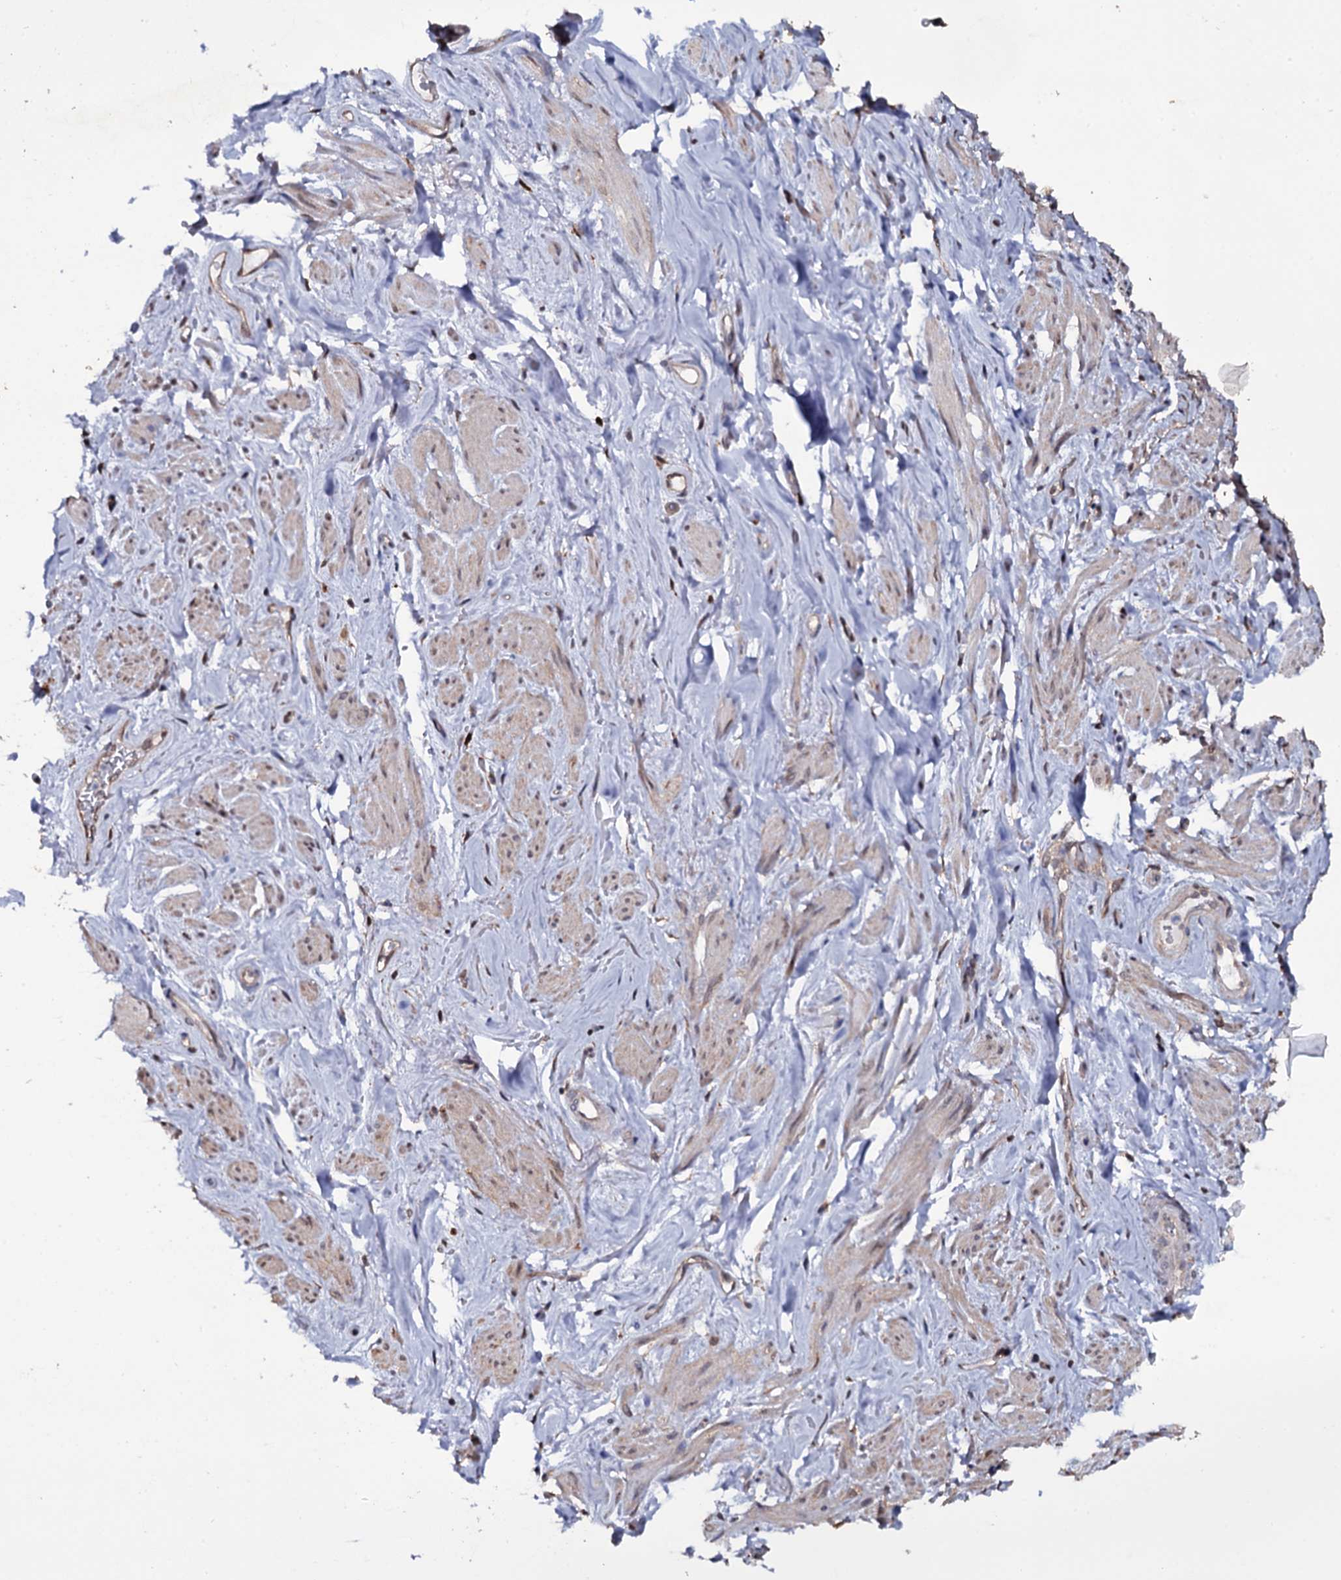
{"staining": {"intensity": "weak", "quantity": "25%-75%", "location": "cytoplasmic/membranous"}, "tissue": "smooth muscle", "cell_type": "Smooth muscle cells", "image_type": "normal", "snomed": [{"axis": "morphology", "description": "Normal tissue, NOS"}, {"axis": "topography", "description": "Smooth muscle"}, {"axis": "topography", "description": "Peripheral nerve tissue"}], "caption": "The image shows a brown stain indicating the presence of a protein in the cytoplasmic/membranous of smooth muscle cells in smooth muscle. The protein is stained brown, and the nuclei are stained in blue (DAB (3,3'-diaminobenzidine) IHC with brightfield microscopy, high magnification).", "gene": "CRYL1", "patient": {"sex": "male", "age": 69}}